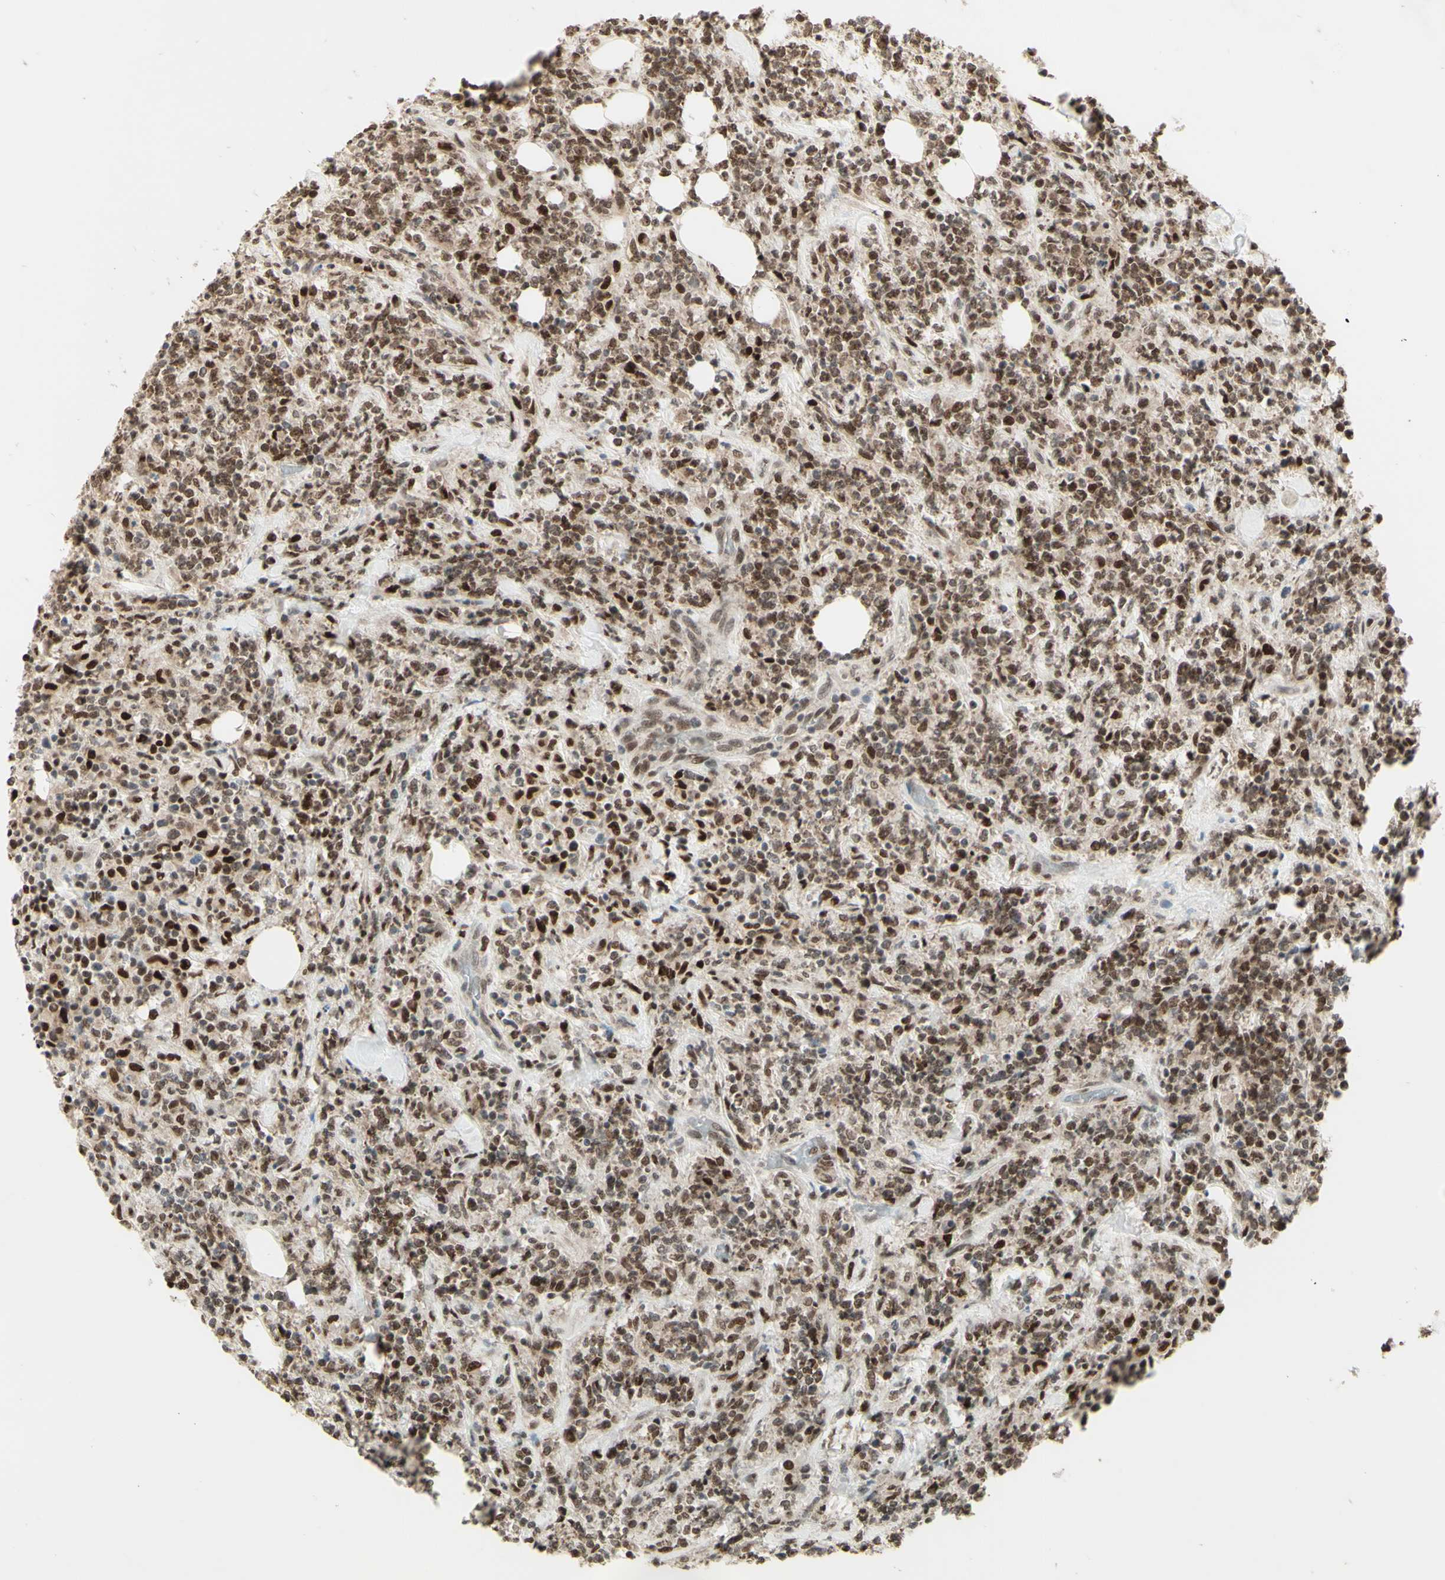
{"staining": {"intensity": "moderate", "quantity": ">75%", "location": "nuclear"}, "tissue": "lymphoma", "cell_type": "Tumor cells", "image_type": "cancer", "snomed": [{"axis": "morphology", "description": "Malignant lymphoma, non-Hodgkin's type, High grade"}, {"axis": "topography", "description": "Soft tissue"}], "caption": "A micrograph of human high-grade malignant lymphoma, non-Hodgkin's type stained for a protein reveals moderate nuclear brown staining in tumor cells.", "gene": "NR3C1", "patient": {"sex": "male", "age": 18}}